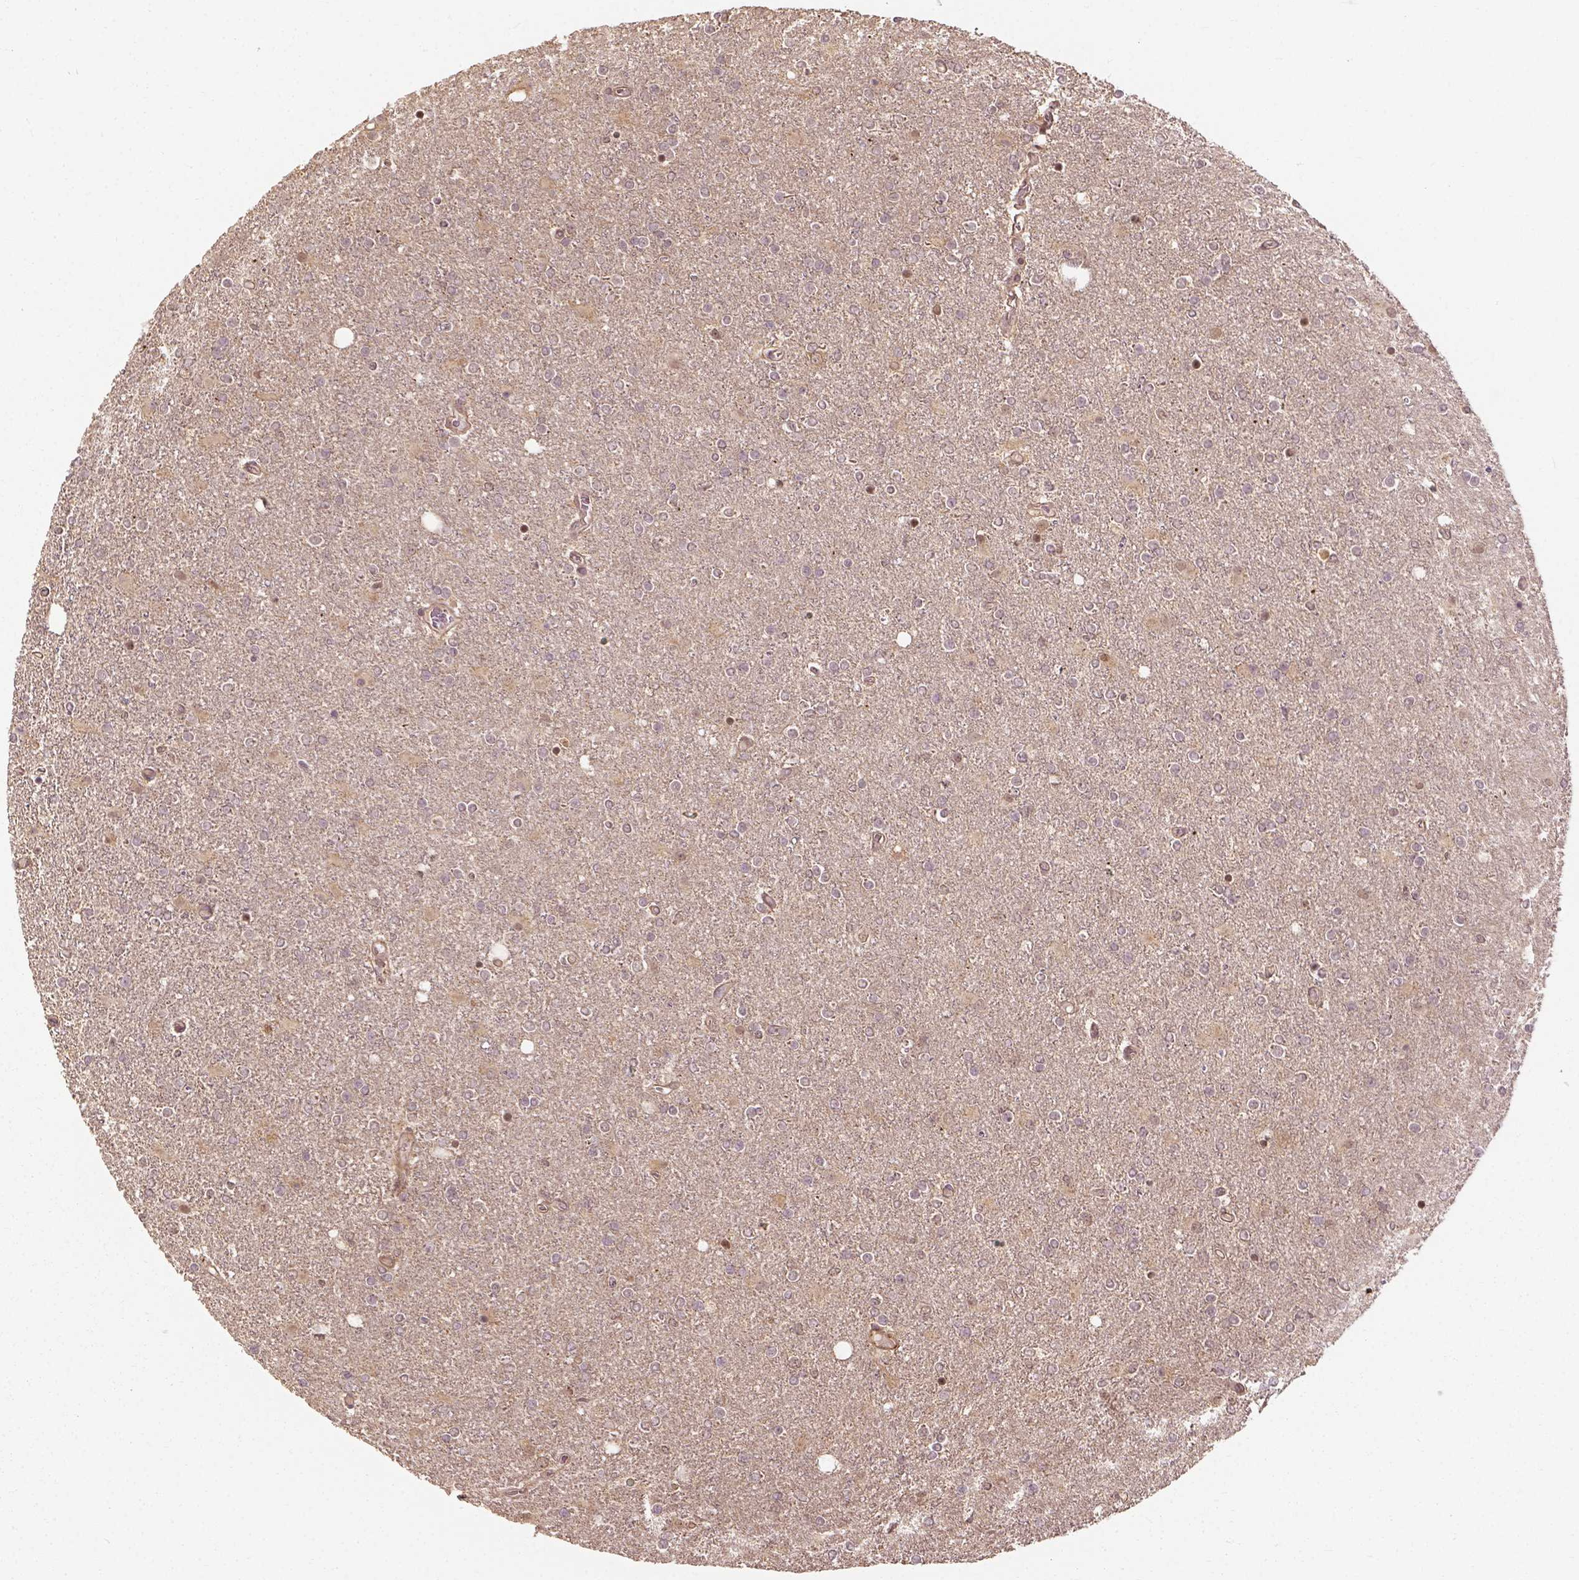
{"staining": {"intensity": "negative", "quantity": "none", "location": "none"}, "tissue": "glioma", "cell_type": "Tumor cells", "image_type": "cancer", "snomed": [{"axis": "morphology", "description": "Glioma, malignant, High grade"}, {"axis": "topography", "description": "Cerebral cortex"}], "caption": "High-grade glioma (malignant) stained for a protein using immunohistochemistry (IHC) exhibits no expression tumor cells.", "gene": "VEGFA", "patient": {"sex": "male", "age": 70}}